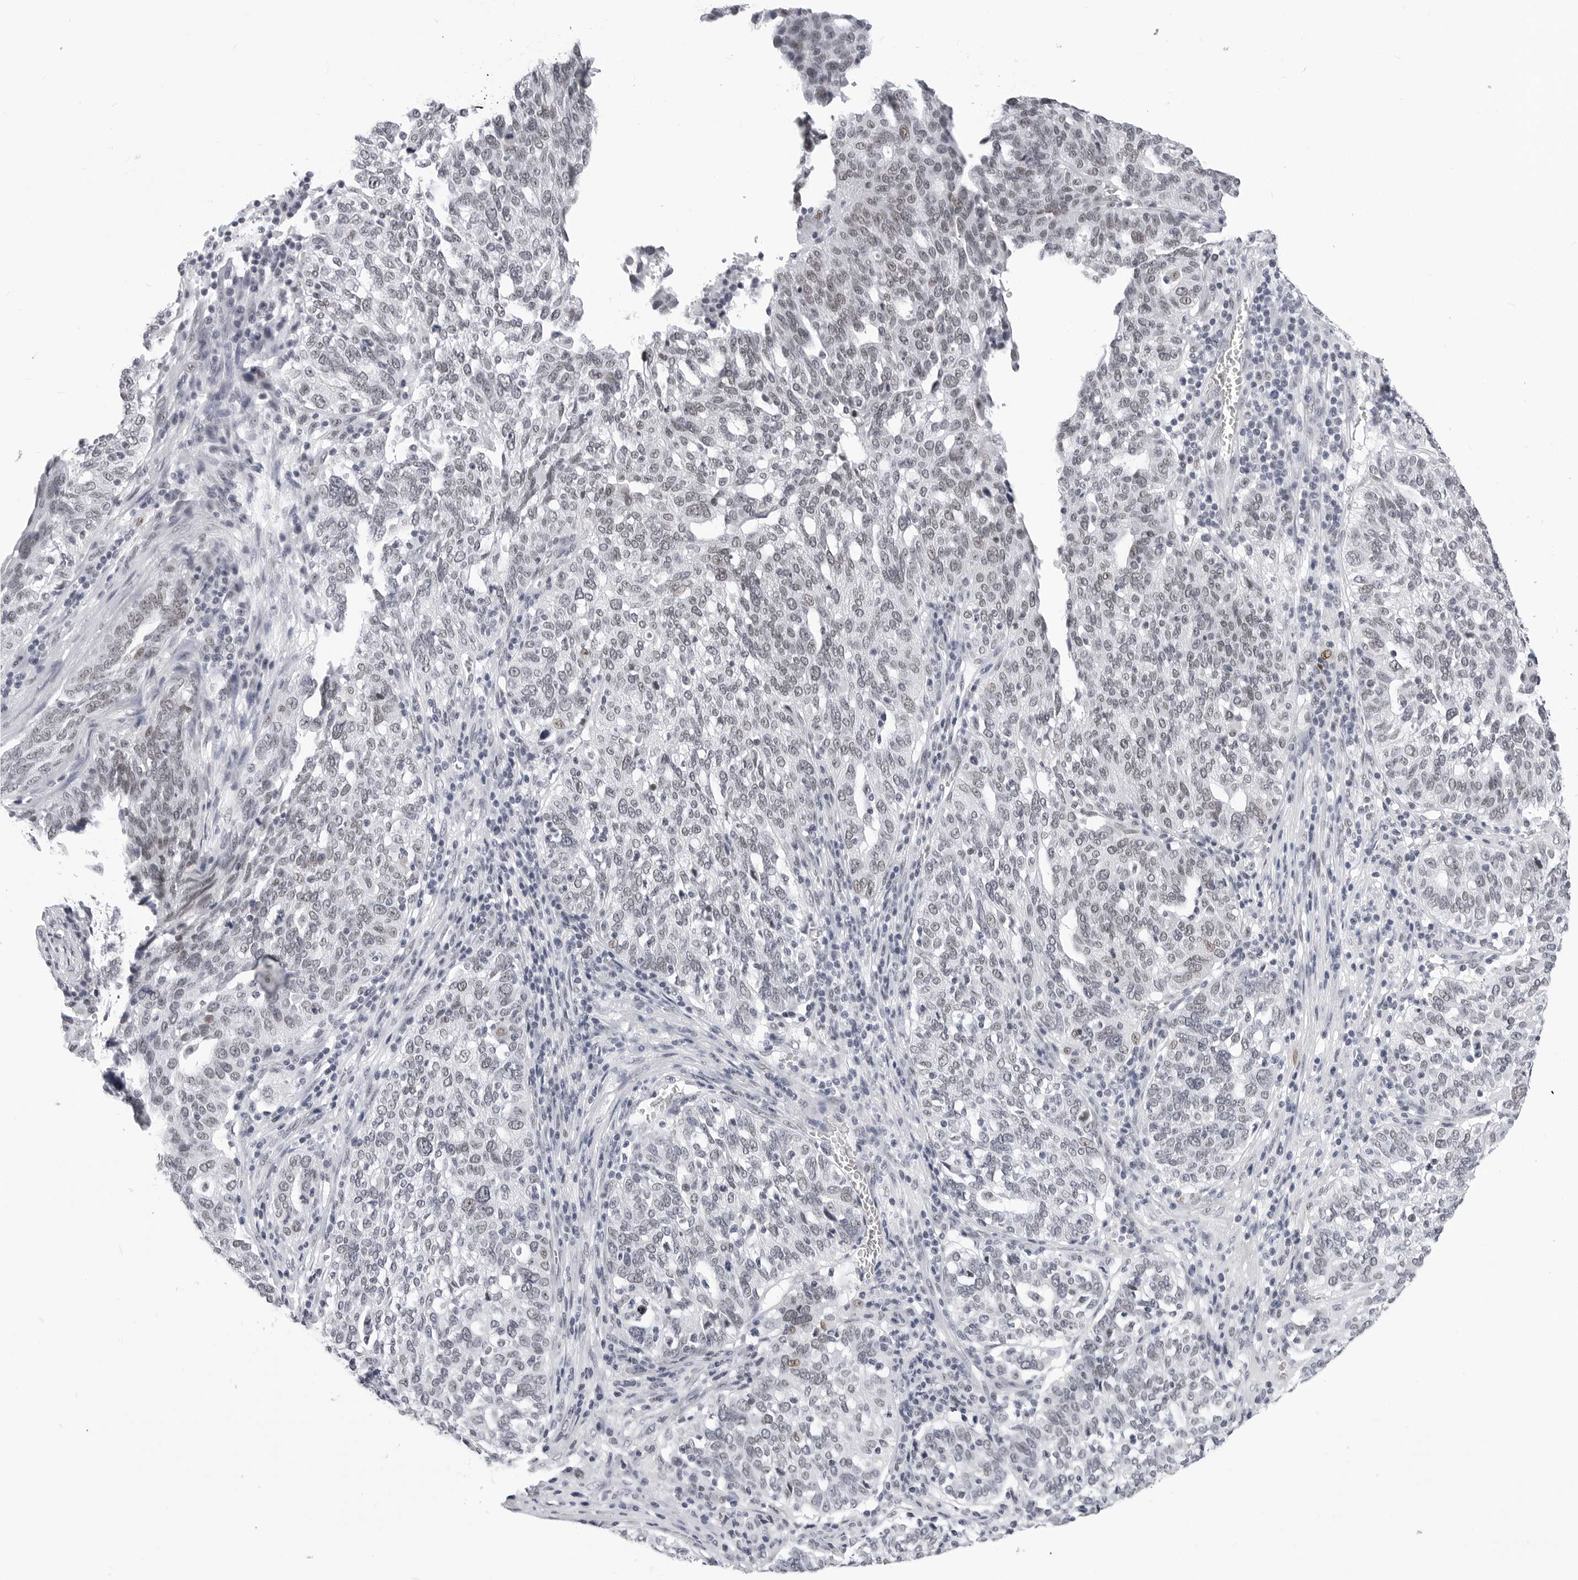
{"staining": {"intensity": "weak", "quantity": "<25%", "location": "nuclear"}, "tissue": "ovarian cancer", "cell_type": "Tumor cells", "image_type": "cancer", "snomed": [{"axis": "morphology", "description": "Cystadenocarcinoma, serous, NOS"}, {"axis": "topography", "description": "Ovary"}], "caption": "DAB (3,3'-diaminobenzidine) immunohistochemical staining of human ovarian serous cystadenocarcinoma displays no significant positivity in tumor cells.", "gene": "SF3B4", "patient": {"sex": "female", "age": 59}}